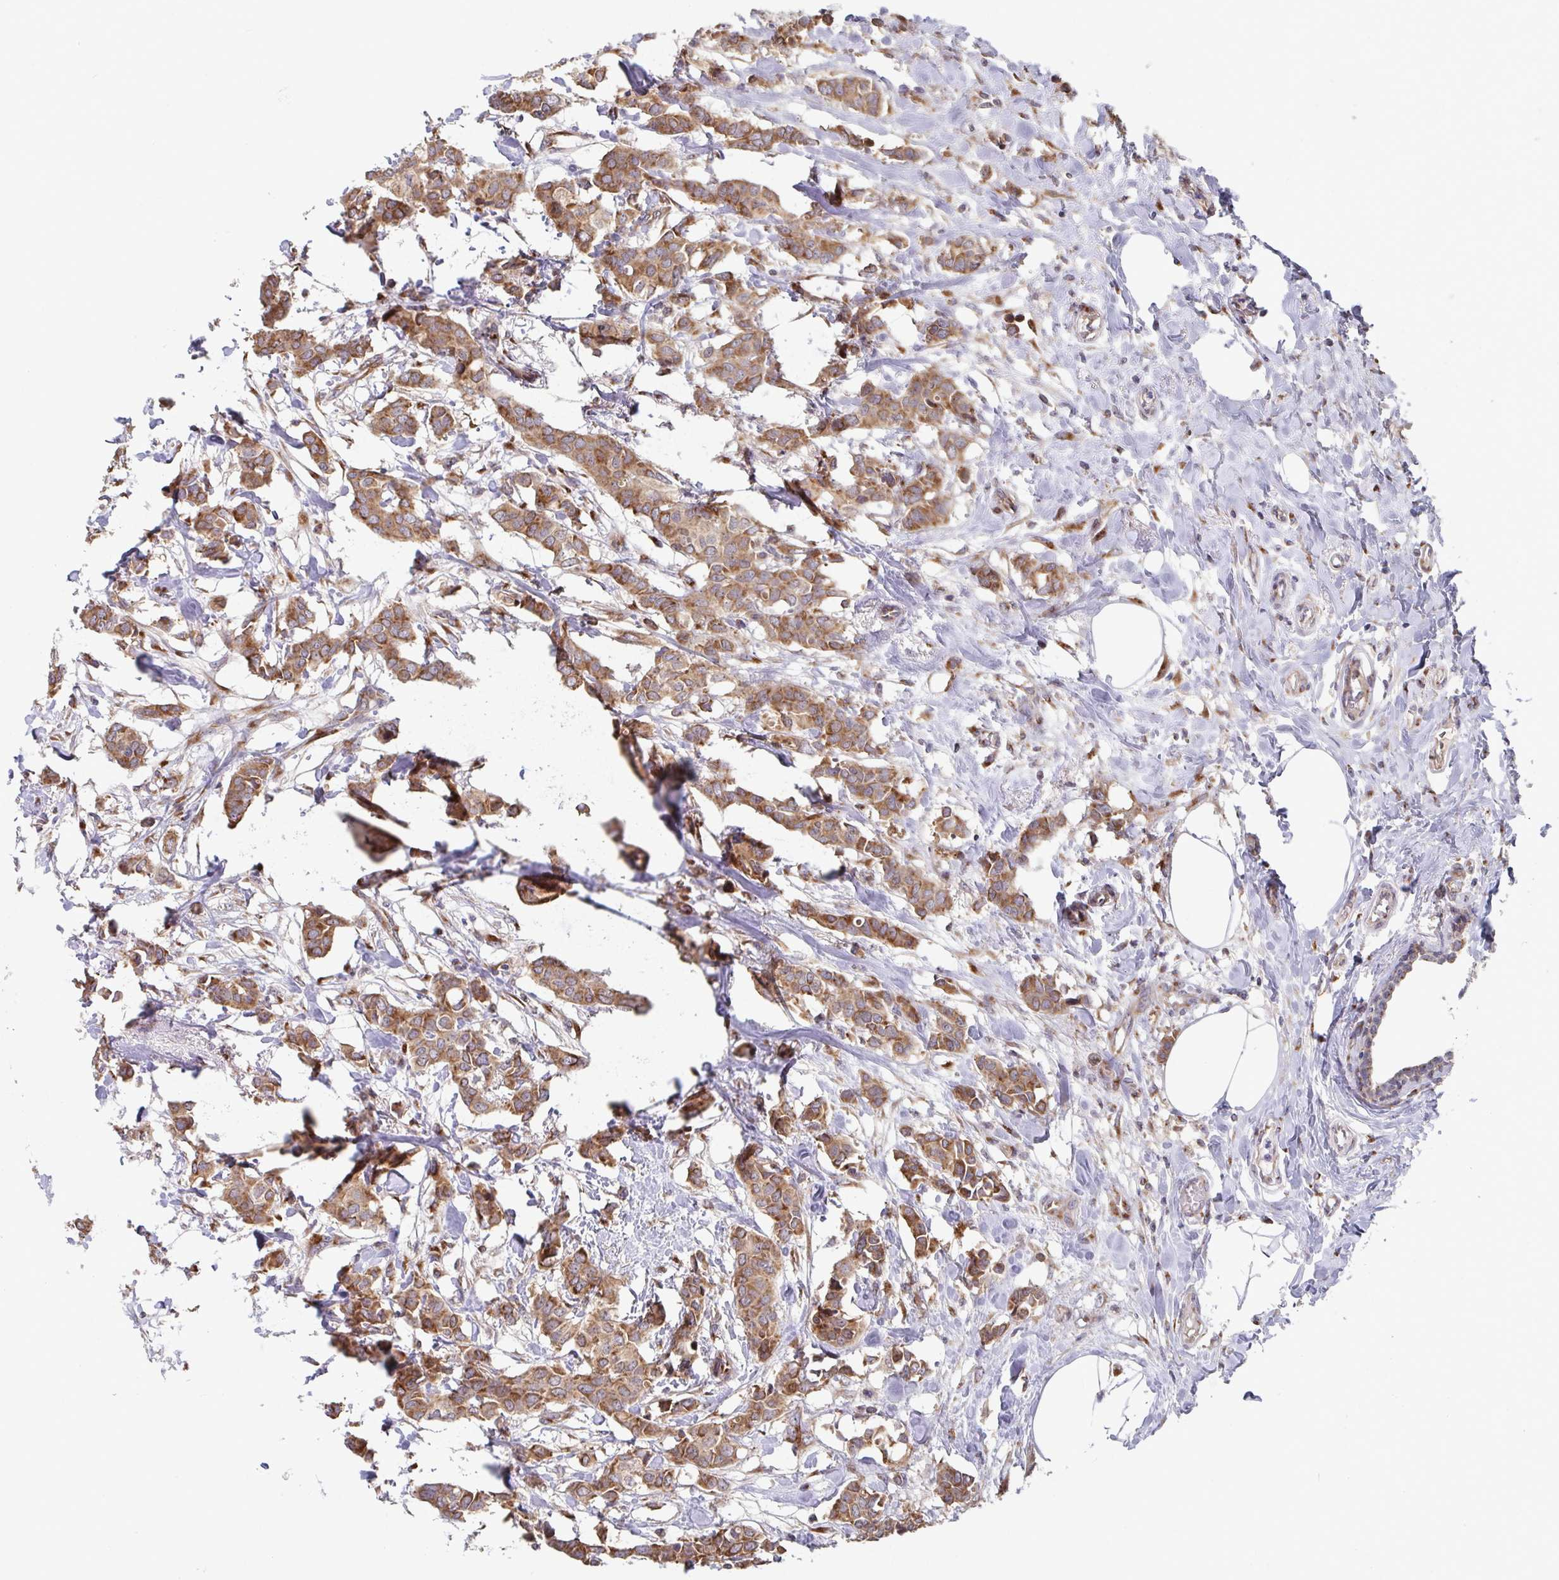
{"staining": {"intensity": "moderate", "quantity": ">75%", "location": "cytoplasmic/membranous"}, "tissue": "breast cancer", "cell_type": "Tumor cells", "image_type": "cancer", "snomed": [{"axis": "morphology", "description": "Duct carcinoma"}, {"axis": "topography", "description": "Breast"}], "caption": "Moderate cytoplasmic/membranous positivity is present in approximately >75% of tumor cells in intraductal carcinoma (breast). (Stains: DAB (3,3'-diaminobenzidine) in brown, nuclei in blue, Microscopy: brightfield microscopy at high magnification).", "gene": "ATP5MJ", "patient": {"sex": "female", "age": 62}}